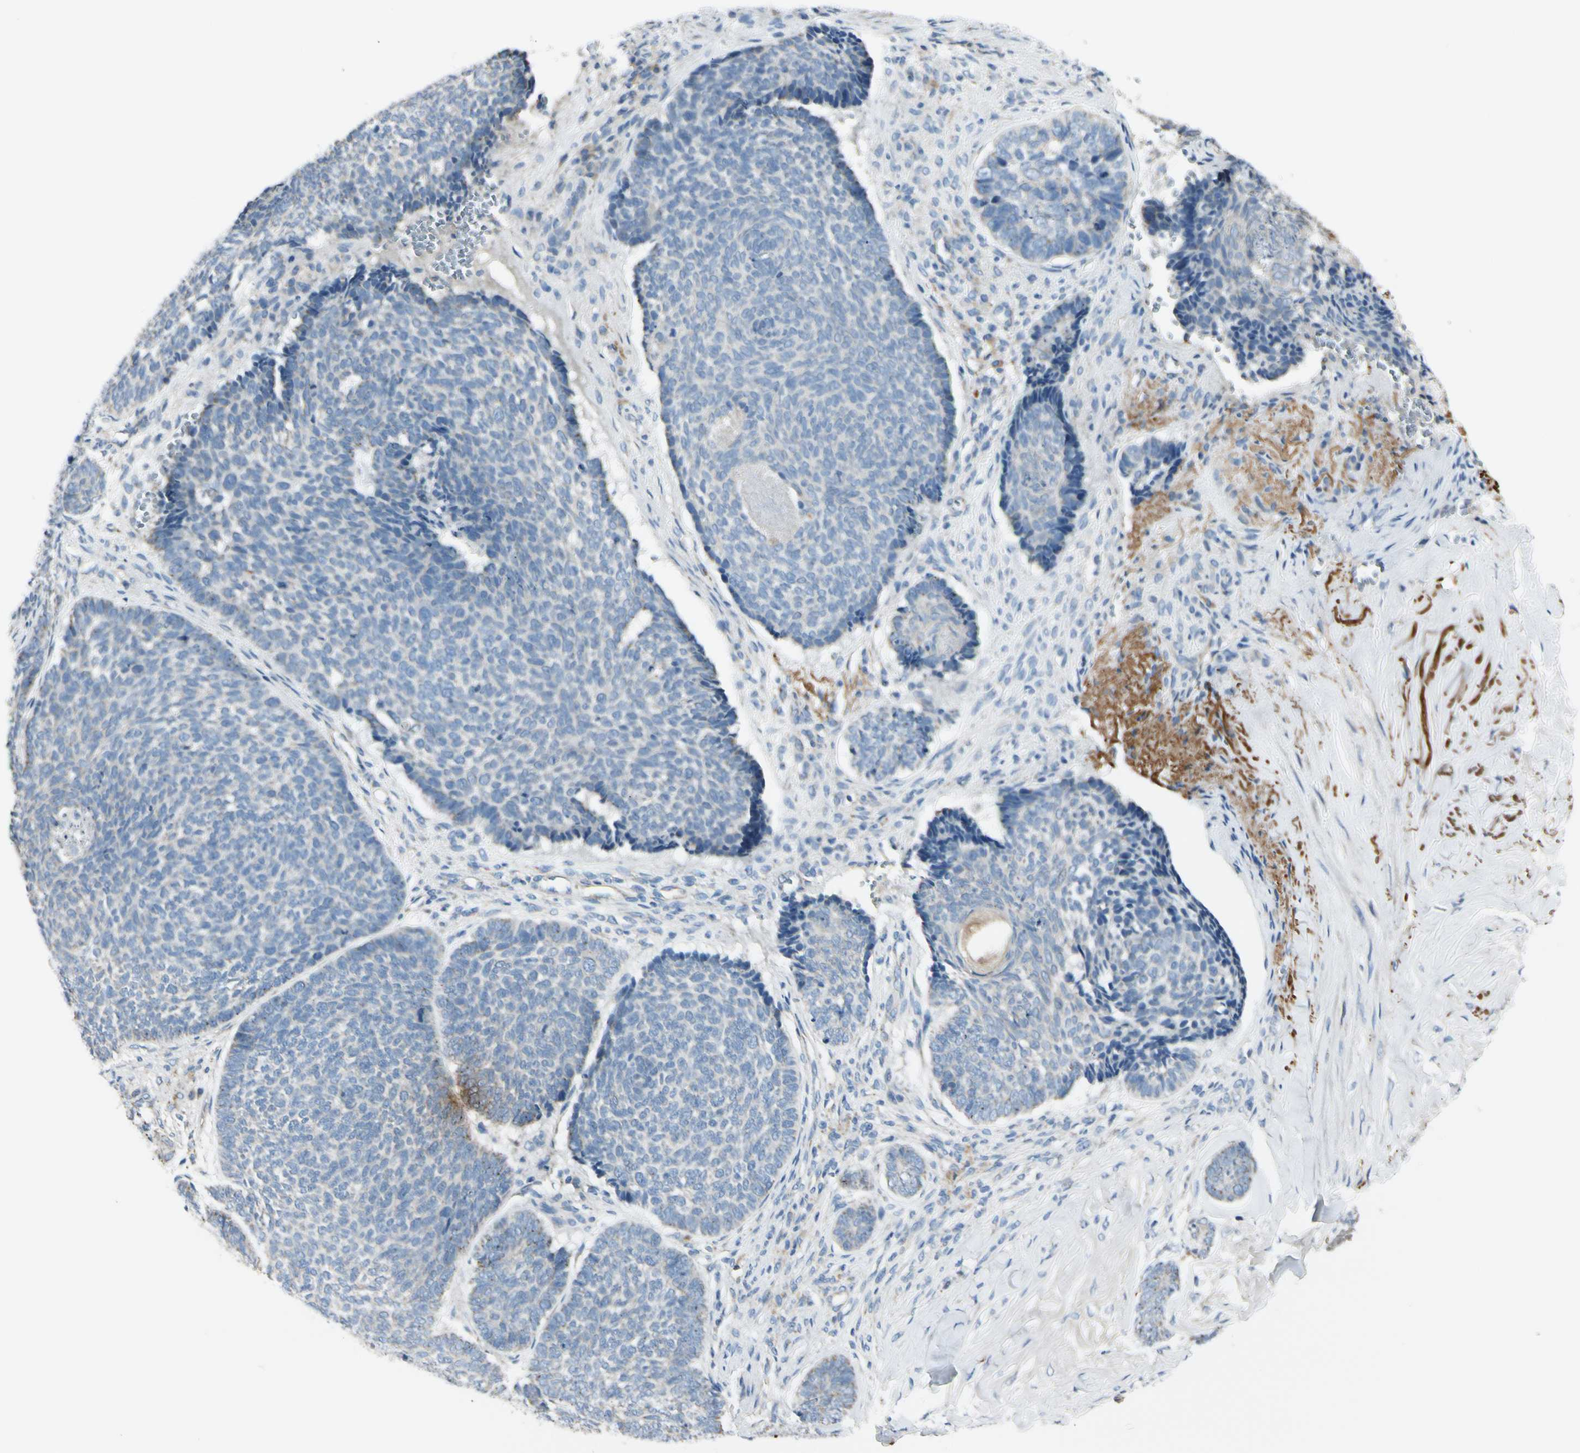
{"staining": {"intensity": "negative", "quantity": "none", "location": "none"}, "tissue": "skin cancer", "cell_type": "Tumor cells", "image_type": "cancer", "snomed": [{"axis": "morphology", "description": "Basal cell carcinoma"}, {"axis": "topography", "description": "Skin"}], "caption": "Immunohistochemical staining of skin cancer reveals no significant expression in tumor cells. (Stains: DAB (3,3'-diaminobenzidine) IHC with hematoxylin counter stain, Microscopy: brightfield microscopy at high magnification).", "gene": "EPHA3", "patient": {"sex": "male", "age": 84}}